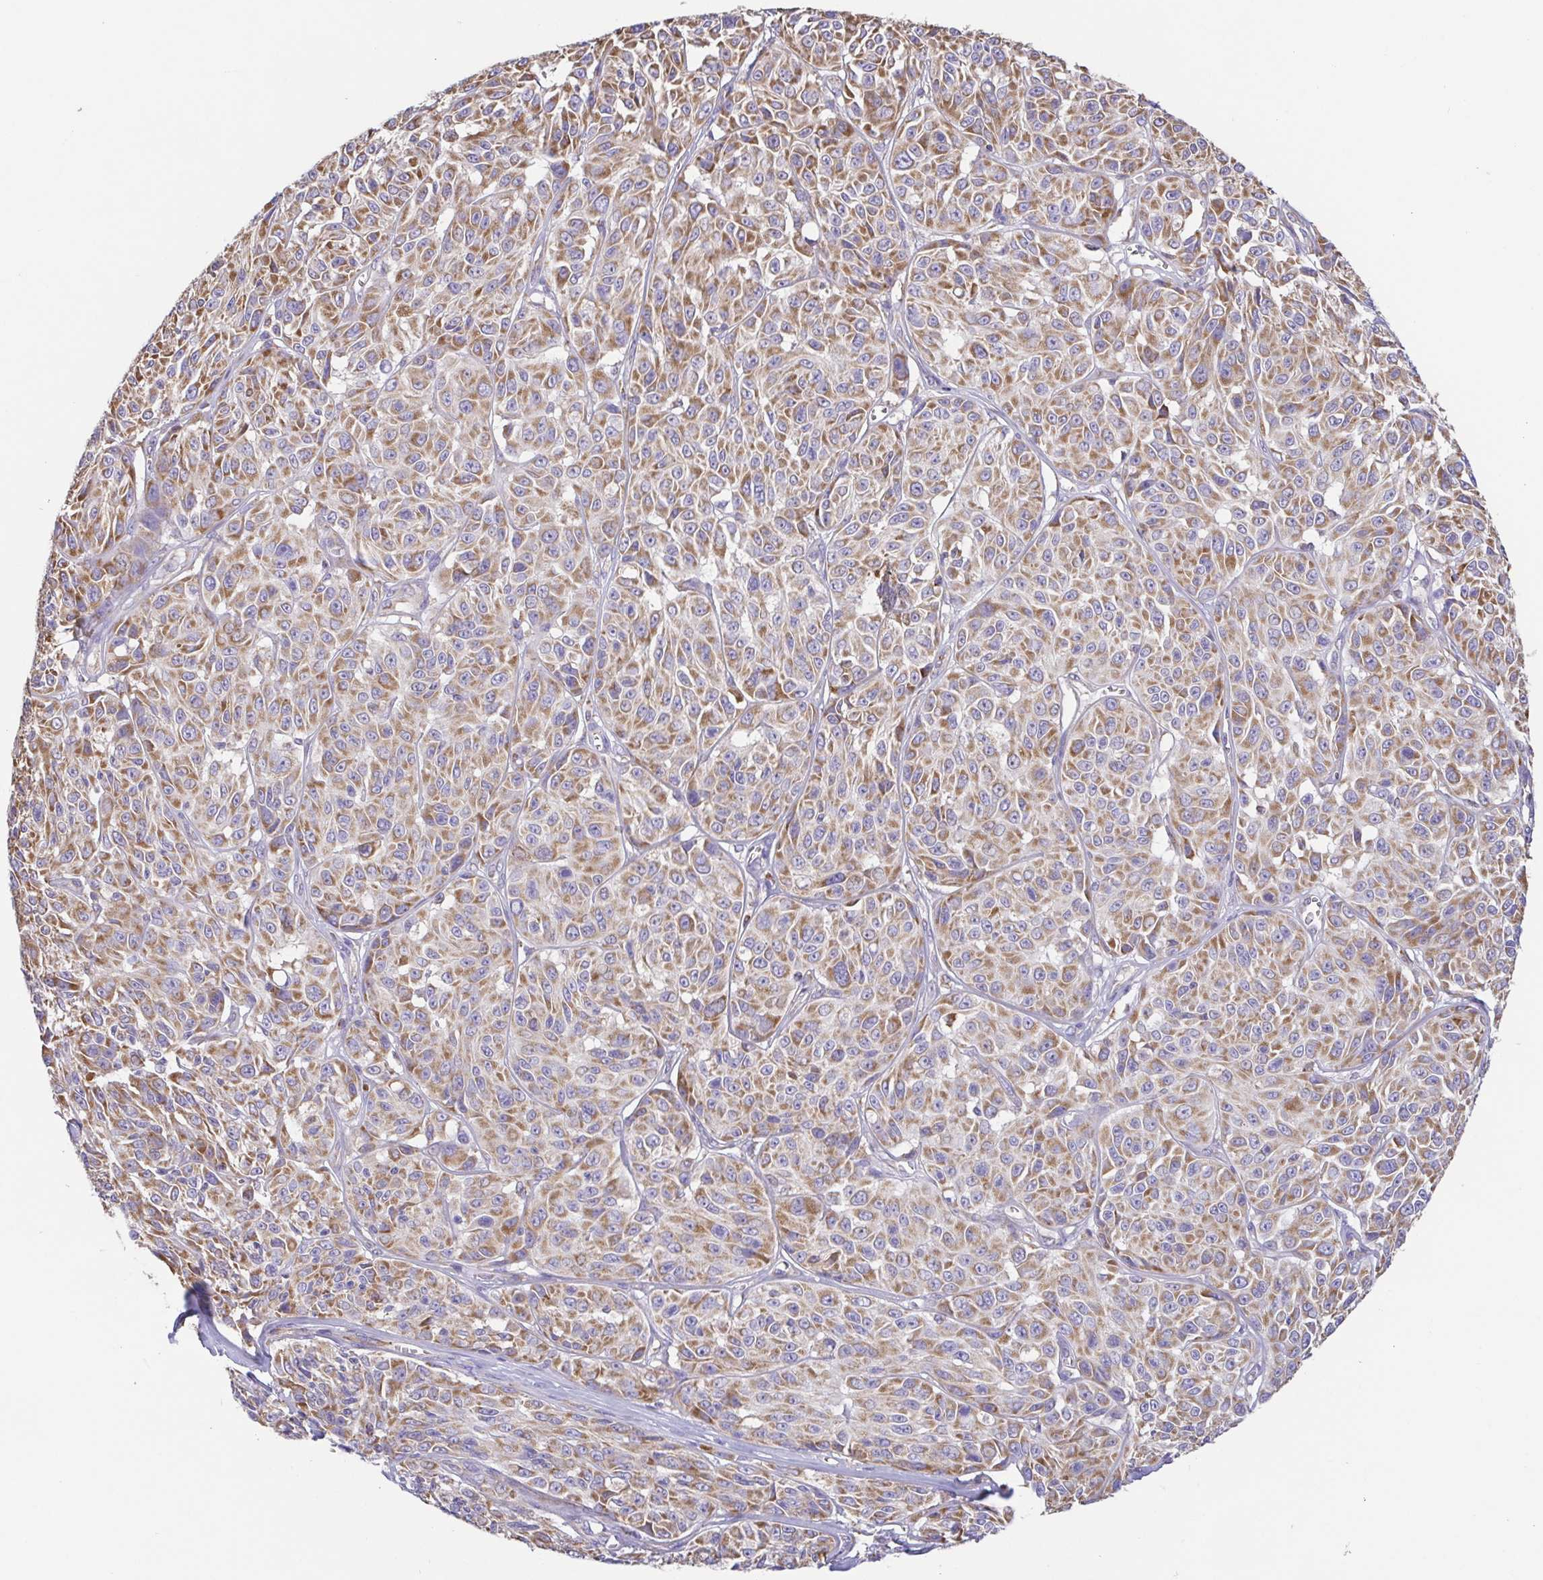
{"staining": {"intensity": "moderate", "quantity": ">75%", "location": "cytoplasmic/membranous"}, "tissue": "melanoma", "cell_type": "Tumor cells", "image_type": "cancer", "snomed": [{"axis": "morphology", "description": "Malignant melanoma, NOS"}, {"axis": "topography", "description": "Skin"}], "caption": "IHC photomicrograph of melanoma stained for a protein (brown), which exhibits medium levels of moderate cytoplasmic/membranous expression in about >75% of tumor cells.", "gene": "GINM1", "patient": {"sex": "male", "age": 91}}